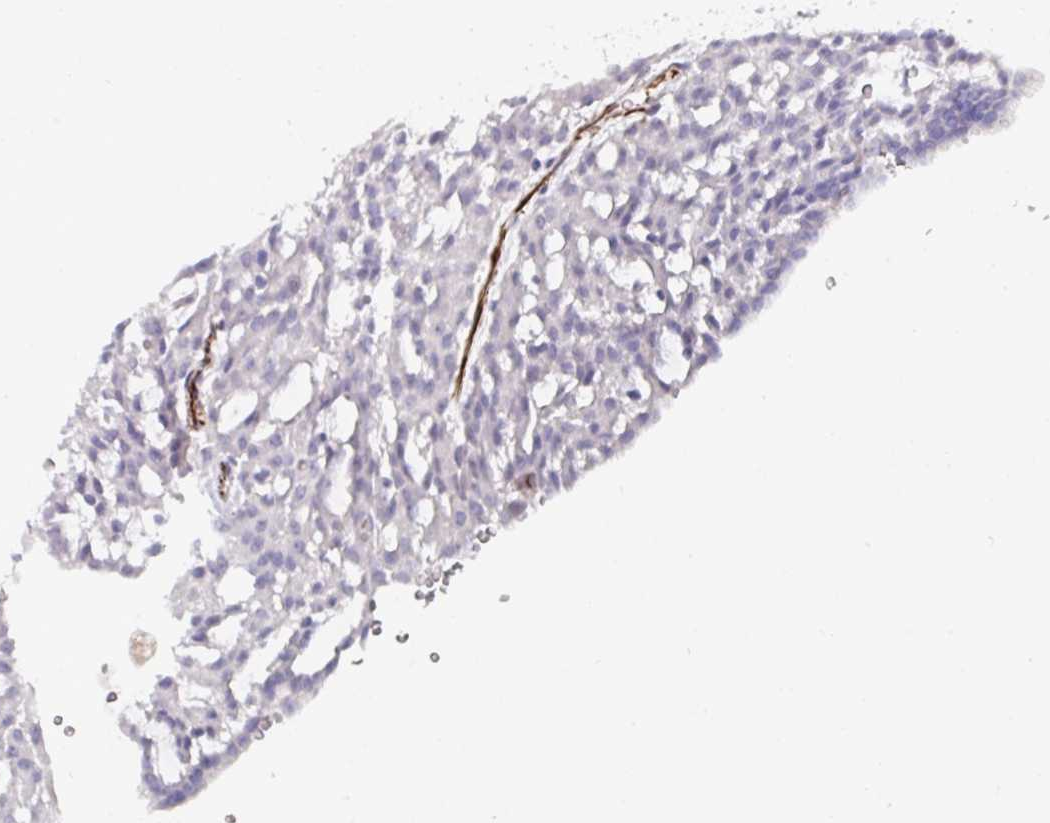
{"staining": {"intensity": "negative", "quantity": "none", "location": "none"}, "tissue": "renal cancer", "cell_type": "Tumor cells", "image_type": "cancer", "snomed": [{"axis": "morphology", "description": "Adenocarcinoma, NOS"}, {"axis": "topography", "description": "Kidney"}], "caption": "The histopathology image shows no staining of tumor cells in renal cancer.", "gene": "TMPRSS9", "patient": {"sex": "male", "age": 63}}